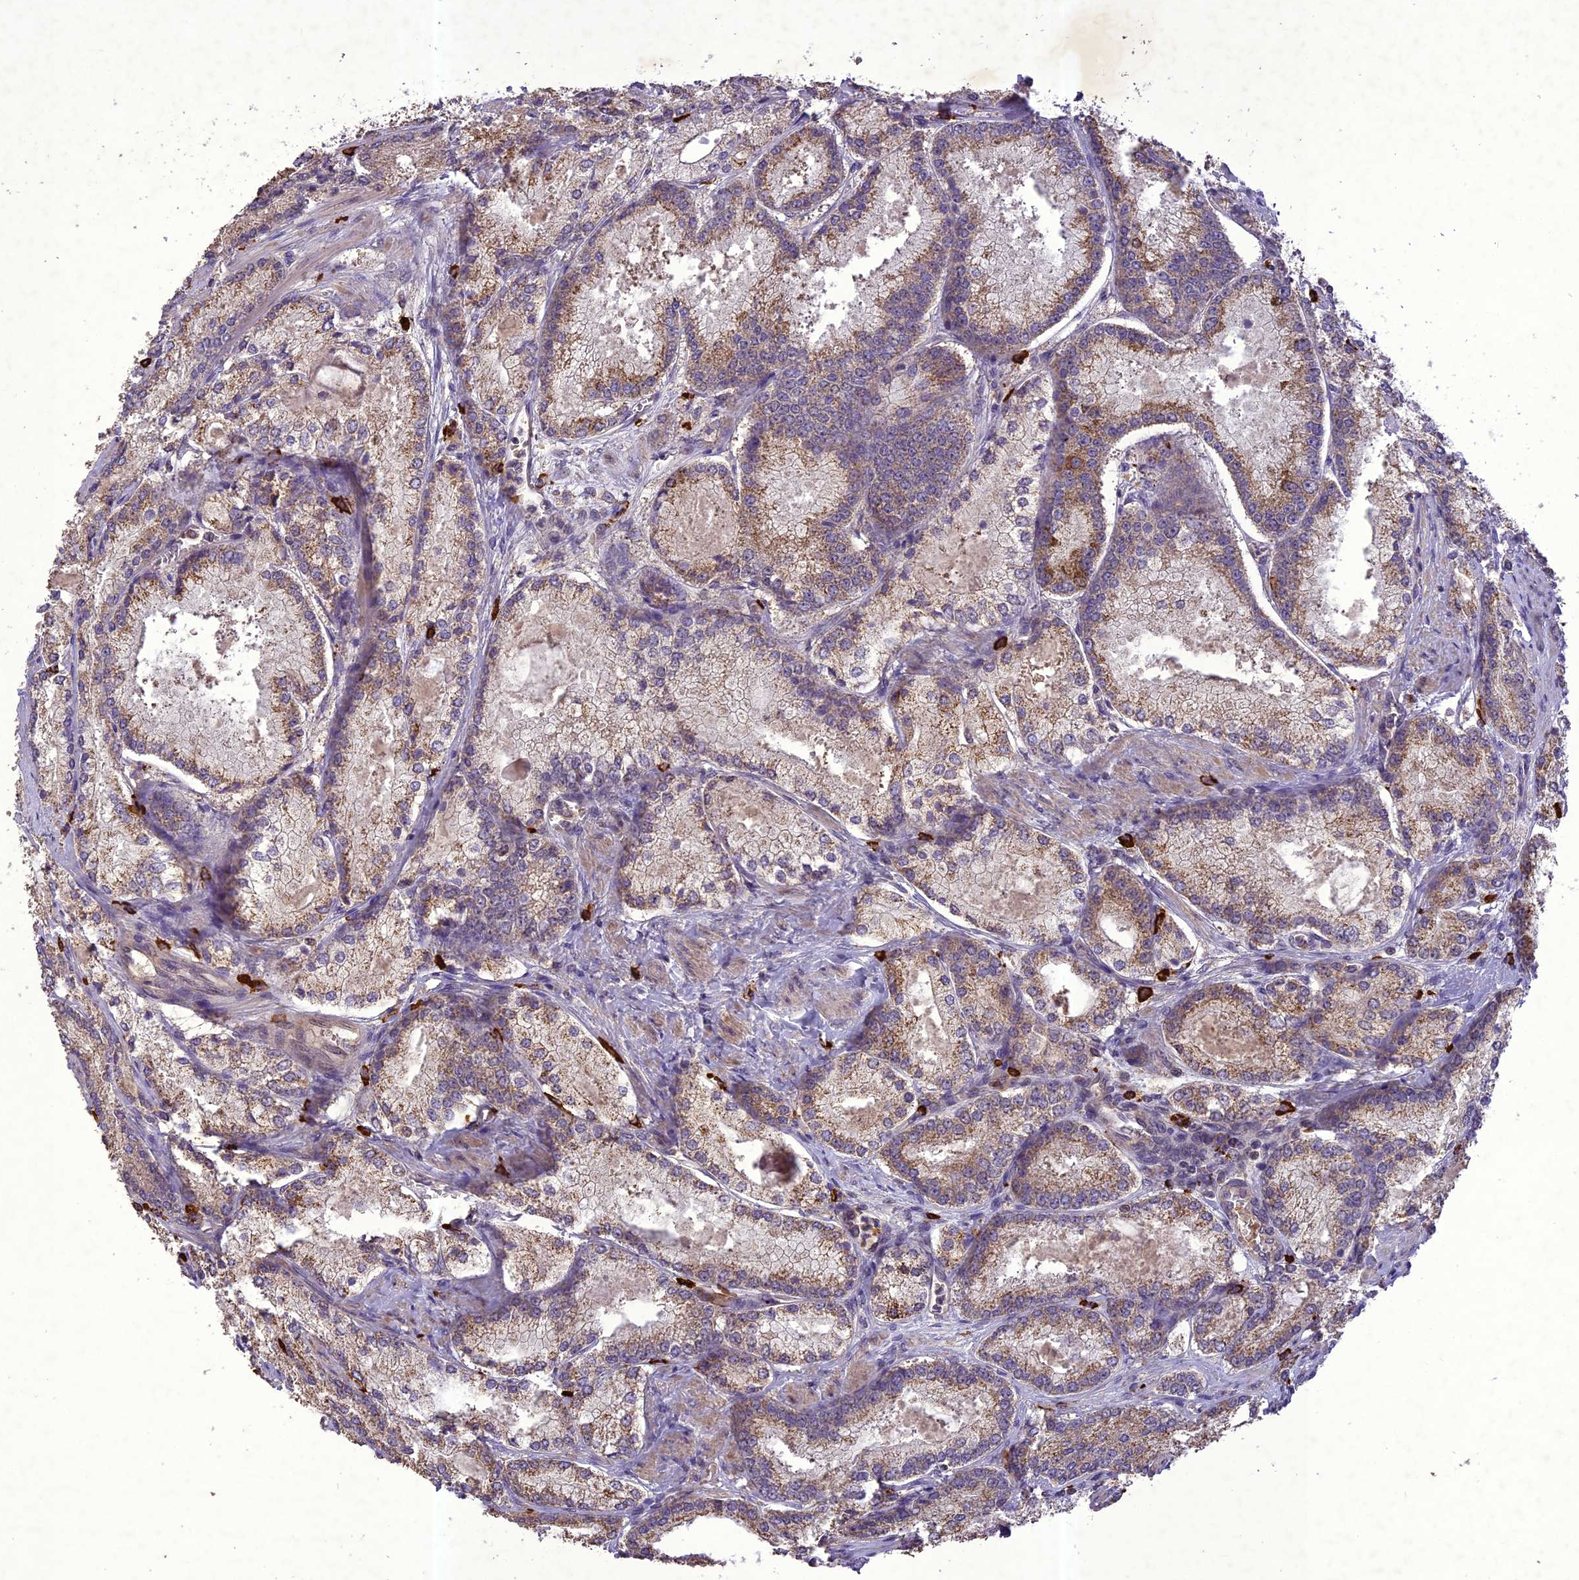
{"staining": {"intensity": "moderate", "quantity": "25%-75%", "location": "cytoplasmic/membranous"}, "tissue": "prostate cancer", "cell_type": "Tumor cells", "image_type": "cancer", "snomed": [{"axis": "morphology", "description": "Adenocarcinoma, Low grade"}, {"axis": "topography", "description": "Prostate"}], "caption": "The micrograph displays immunohistochemical staining of low-grade adenocarcinoma (prostate). There is moderate cytoplasmic/membranous positivity is present in about 25%-75% of tumor cells. (Stains: DAB in brown, nuclei in blue, Microscopy: brightfield microscopy at high magnification).", "gene": "TIGD7", "patient": {"sex": "male", "age": 74}}